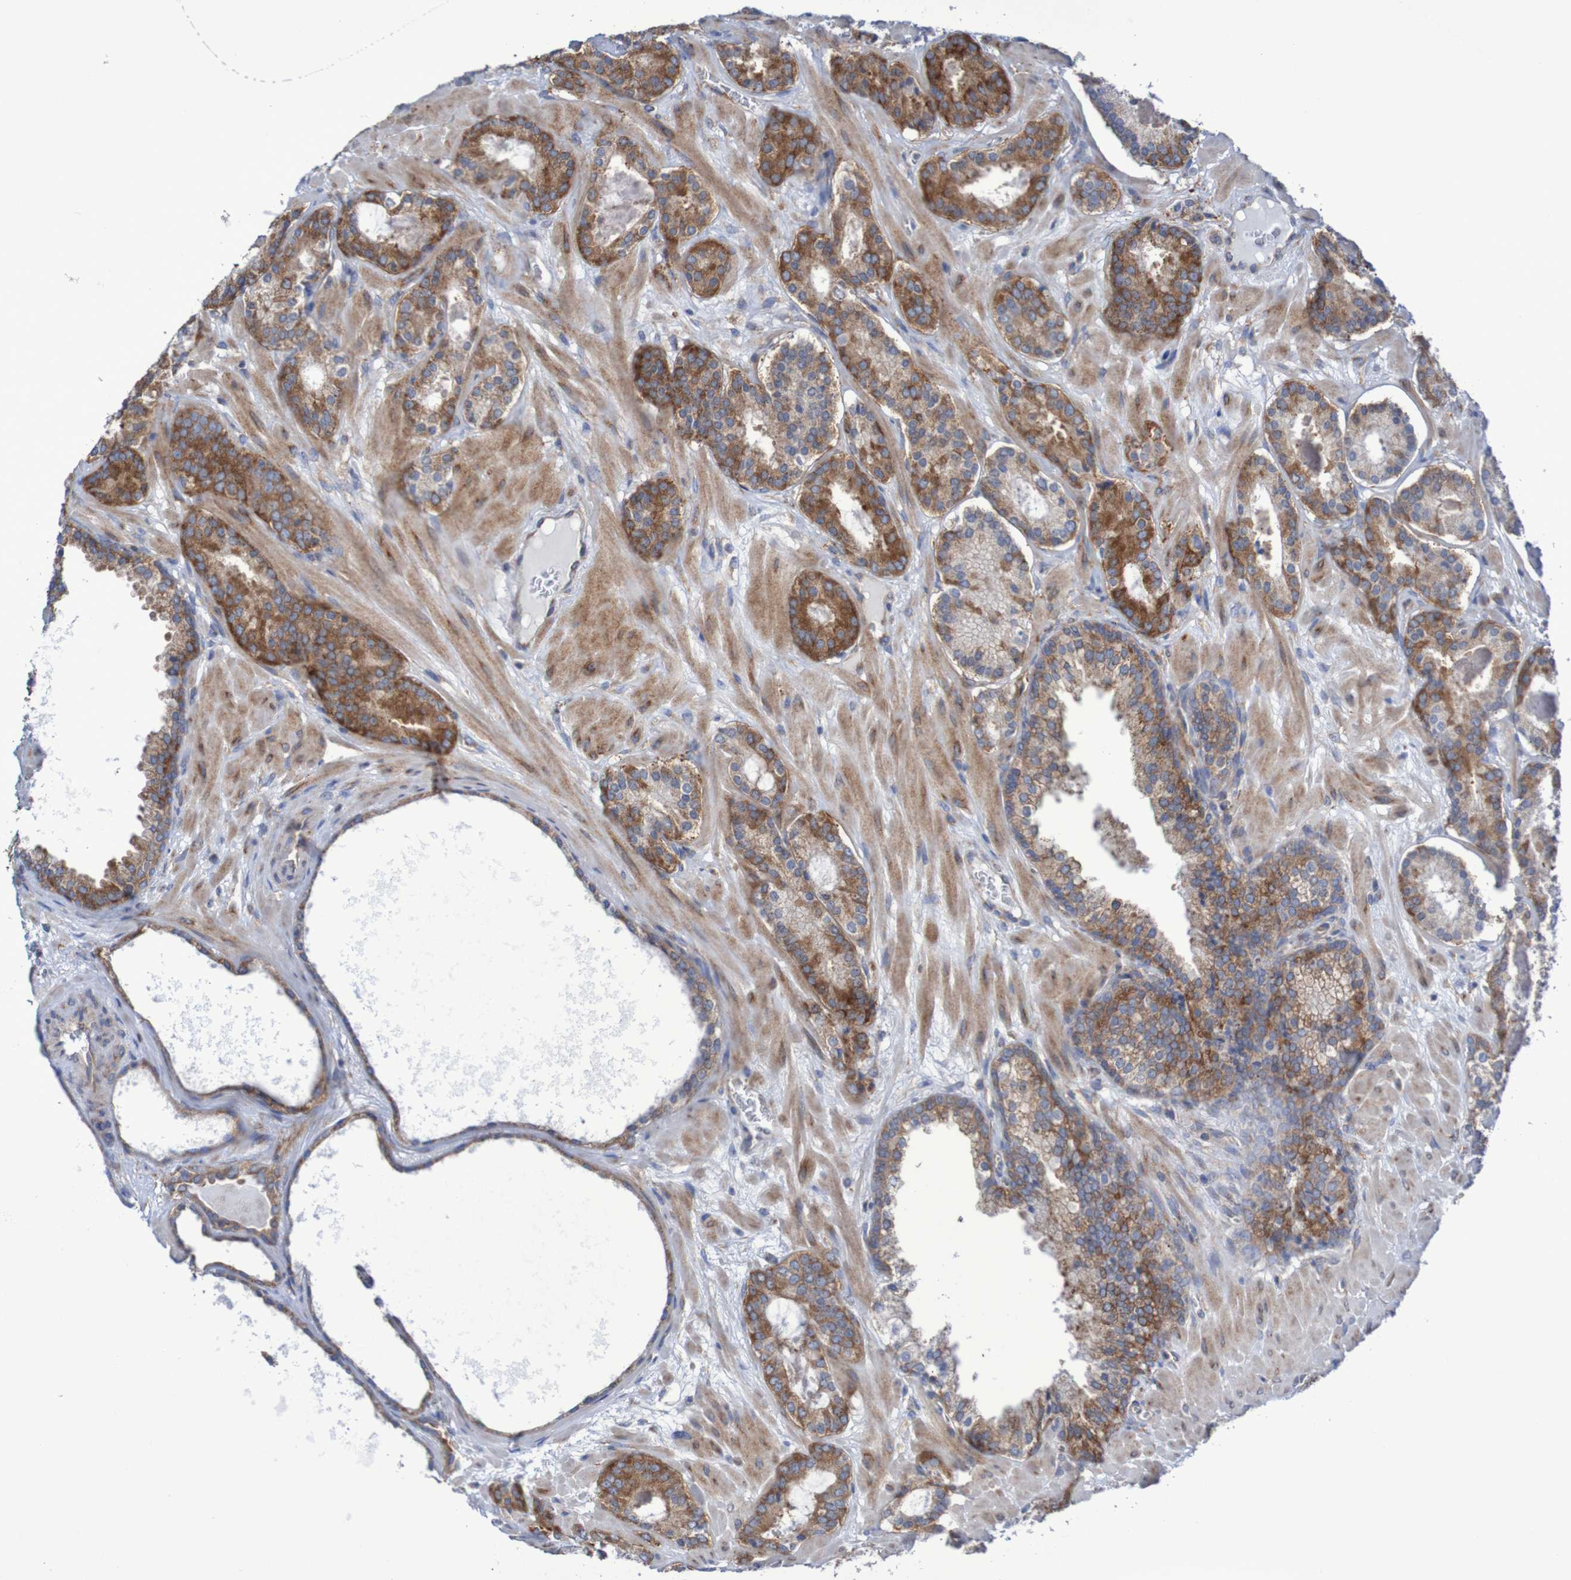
{"staining": {"intensity": "moderate", "quantity": ">75%", "location": "cytoplasmic/membranous"}, "tissue": "prostate cancer", "cell_type": "Tumor cells", "image_type": "cancer", "snomed": [{"axis": "morphology", "description": "Adenocarcinoma, Low grade"}, {"axis": "topography", "description": "Prostate"}], "caption": "A photomicrograph of low-grade adenocarcinoma (prostate) stained for a protein exhibits moderate cytoplasmic/membranous brown staining in tumor cells.", "gene": "FXR2", "patient": {"sex": "male", "age": 63}}